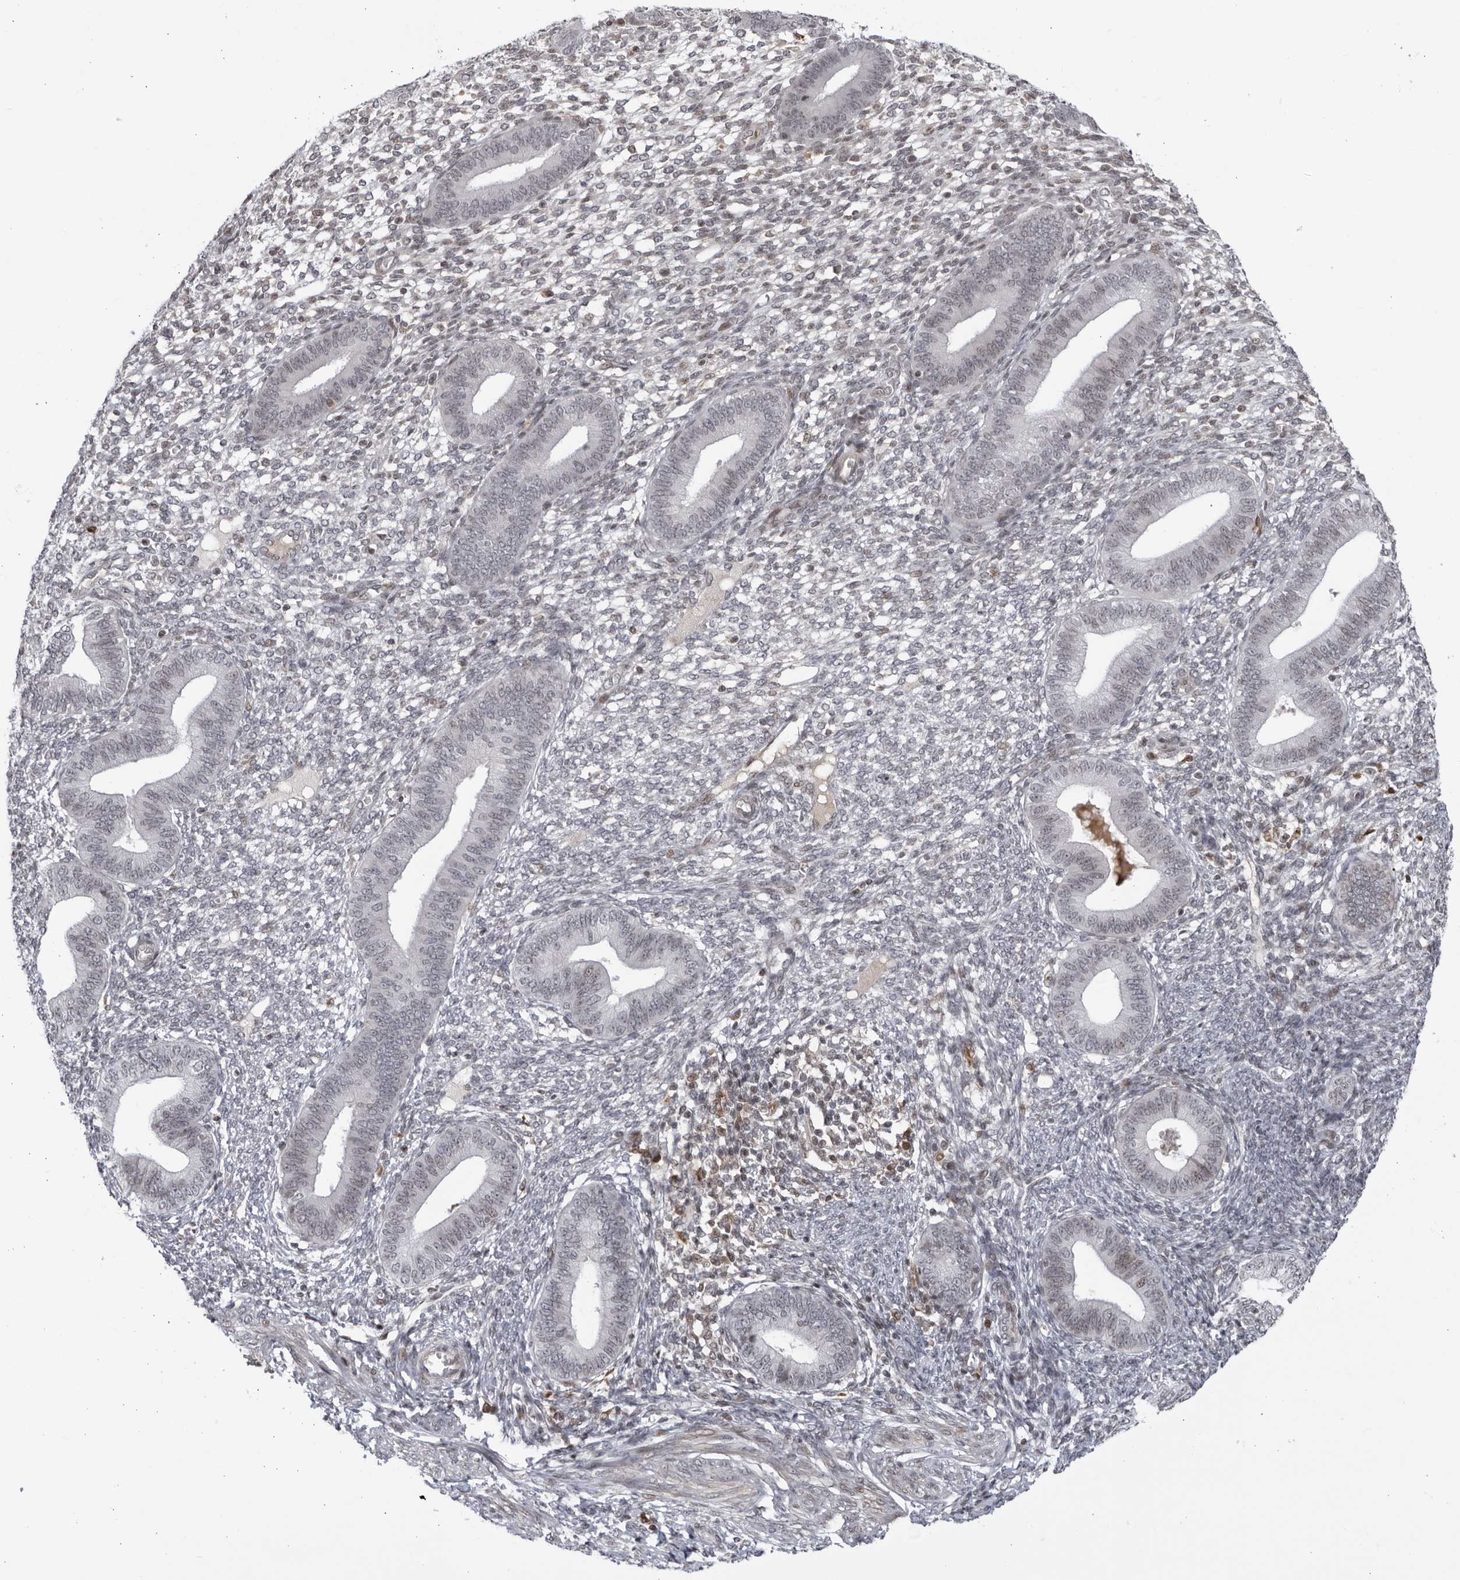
{"staining": {"intensity": "negative", "quantity": "none", "location": "none"}, "tissue": "endometrium", "cell_type": "Cells in endometrial stroma", "image_type": "normal", "snomed": [{"axis": "morphology", "description": "Normal tissue, NOS"}, {"axis": "topography", "description": "Endometrium"}], "caption": "The IHC histopathology image has no significant expression in cells in endometrial stroma of endometrium.", "gene": "DTL", "patient": {"sex": "female", "age": 46}}